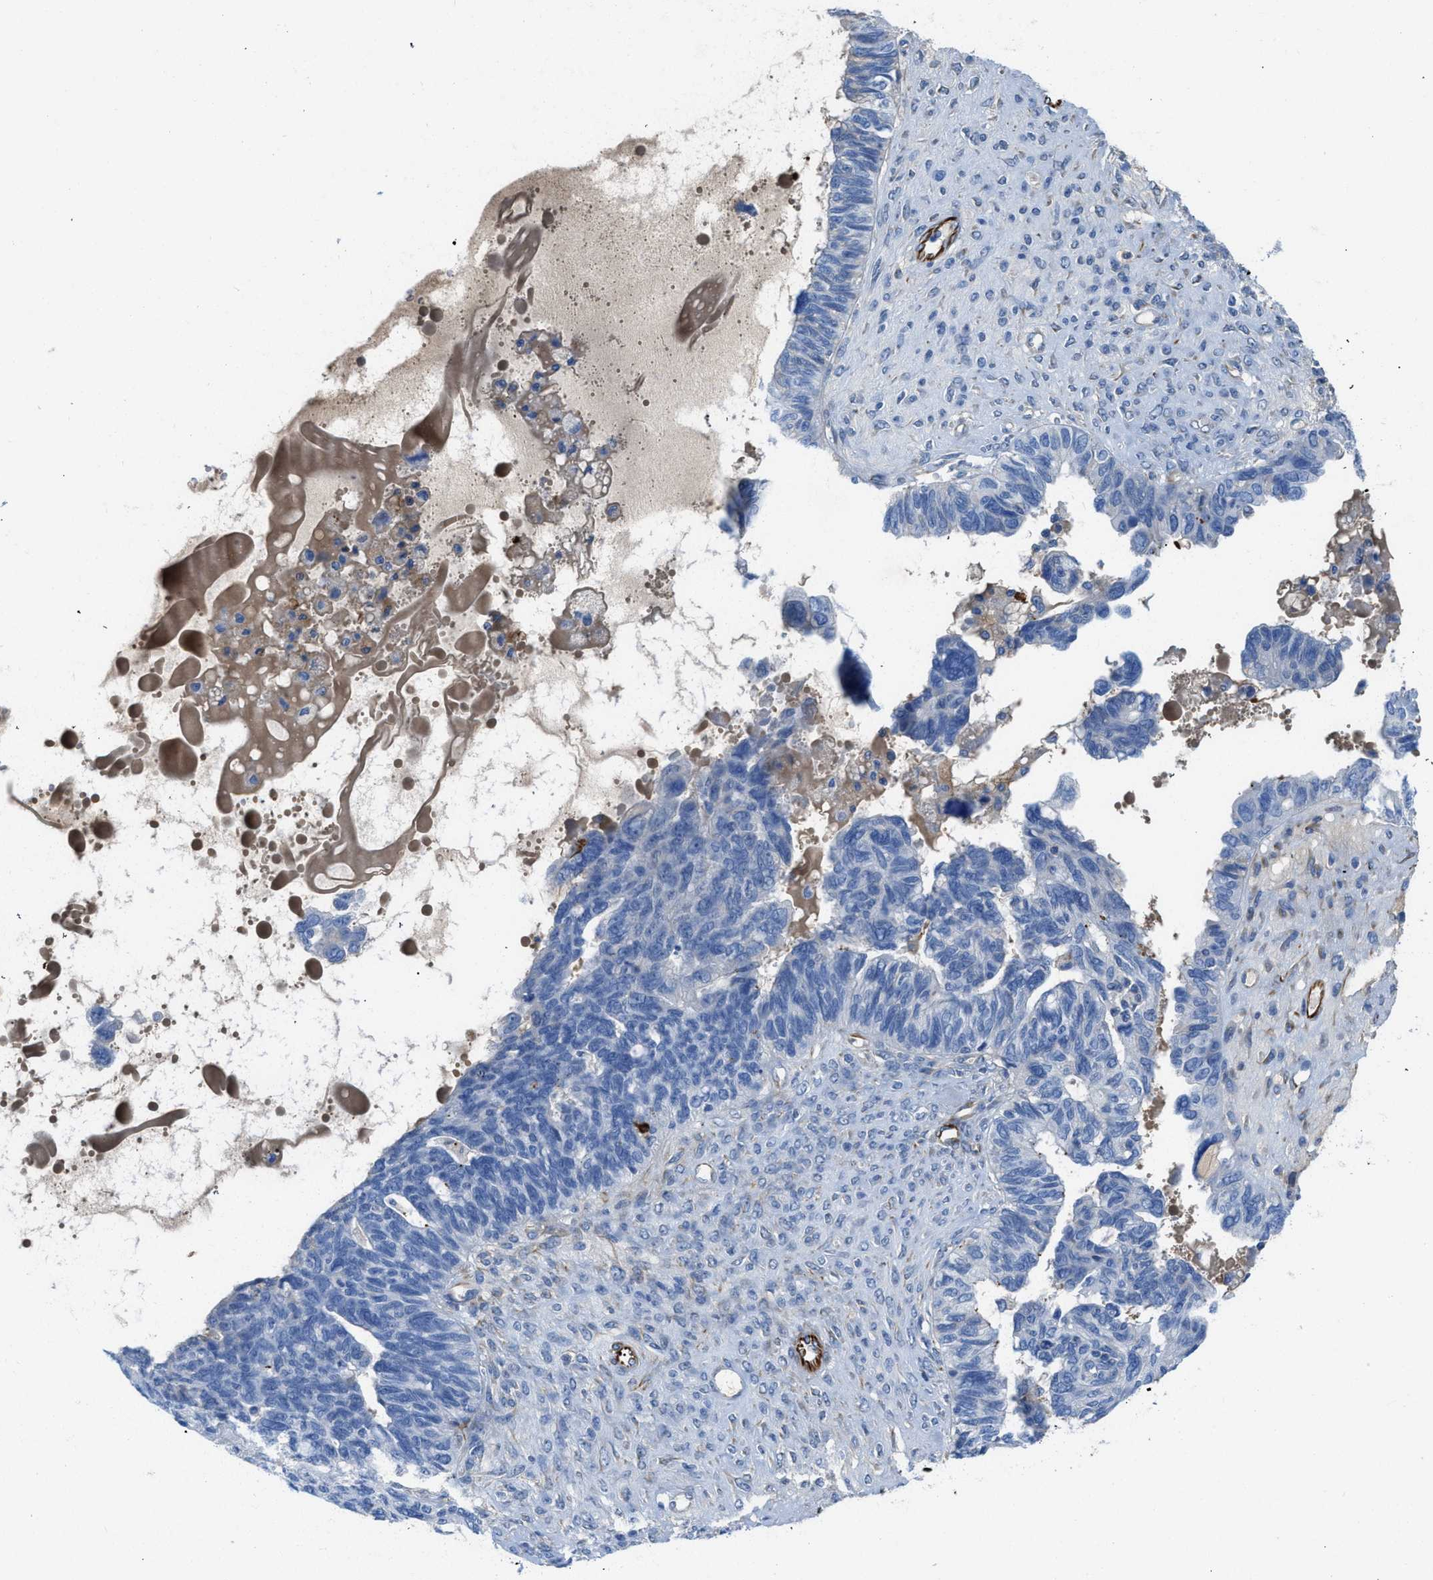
{"staining": {"intensity": "negative", "quantity": "none", "location": "none"}, "tissue": "ovarian cancer", "cell_type": "Tumor cells", "image_type": "cancer", "snomed": [{"axis": "morphology", "description": "Cystadenocarcinoma, serous, NOS"}, {"axis": "topography", "description": "Ovary"}], "caption": "Tumor cells are negative for protein expression in human serous cystadenocarcinoma (ovarian). (Brightfield microscopy of DAB immunohistochemistry (IHC) at high magnification).", "gene": "XCR1", "patient": {"sex": "female", "age": 79}}